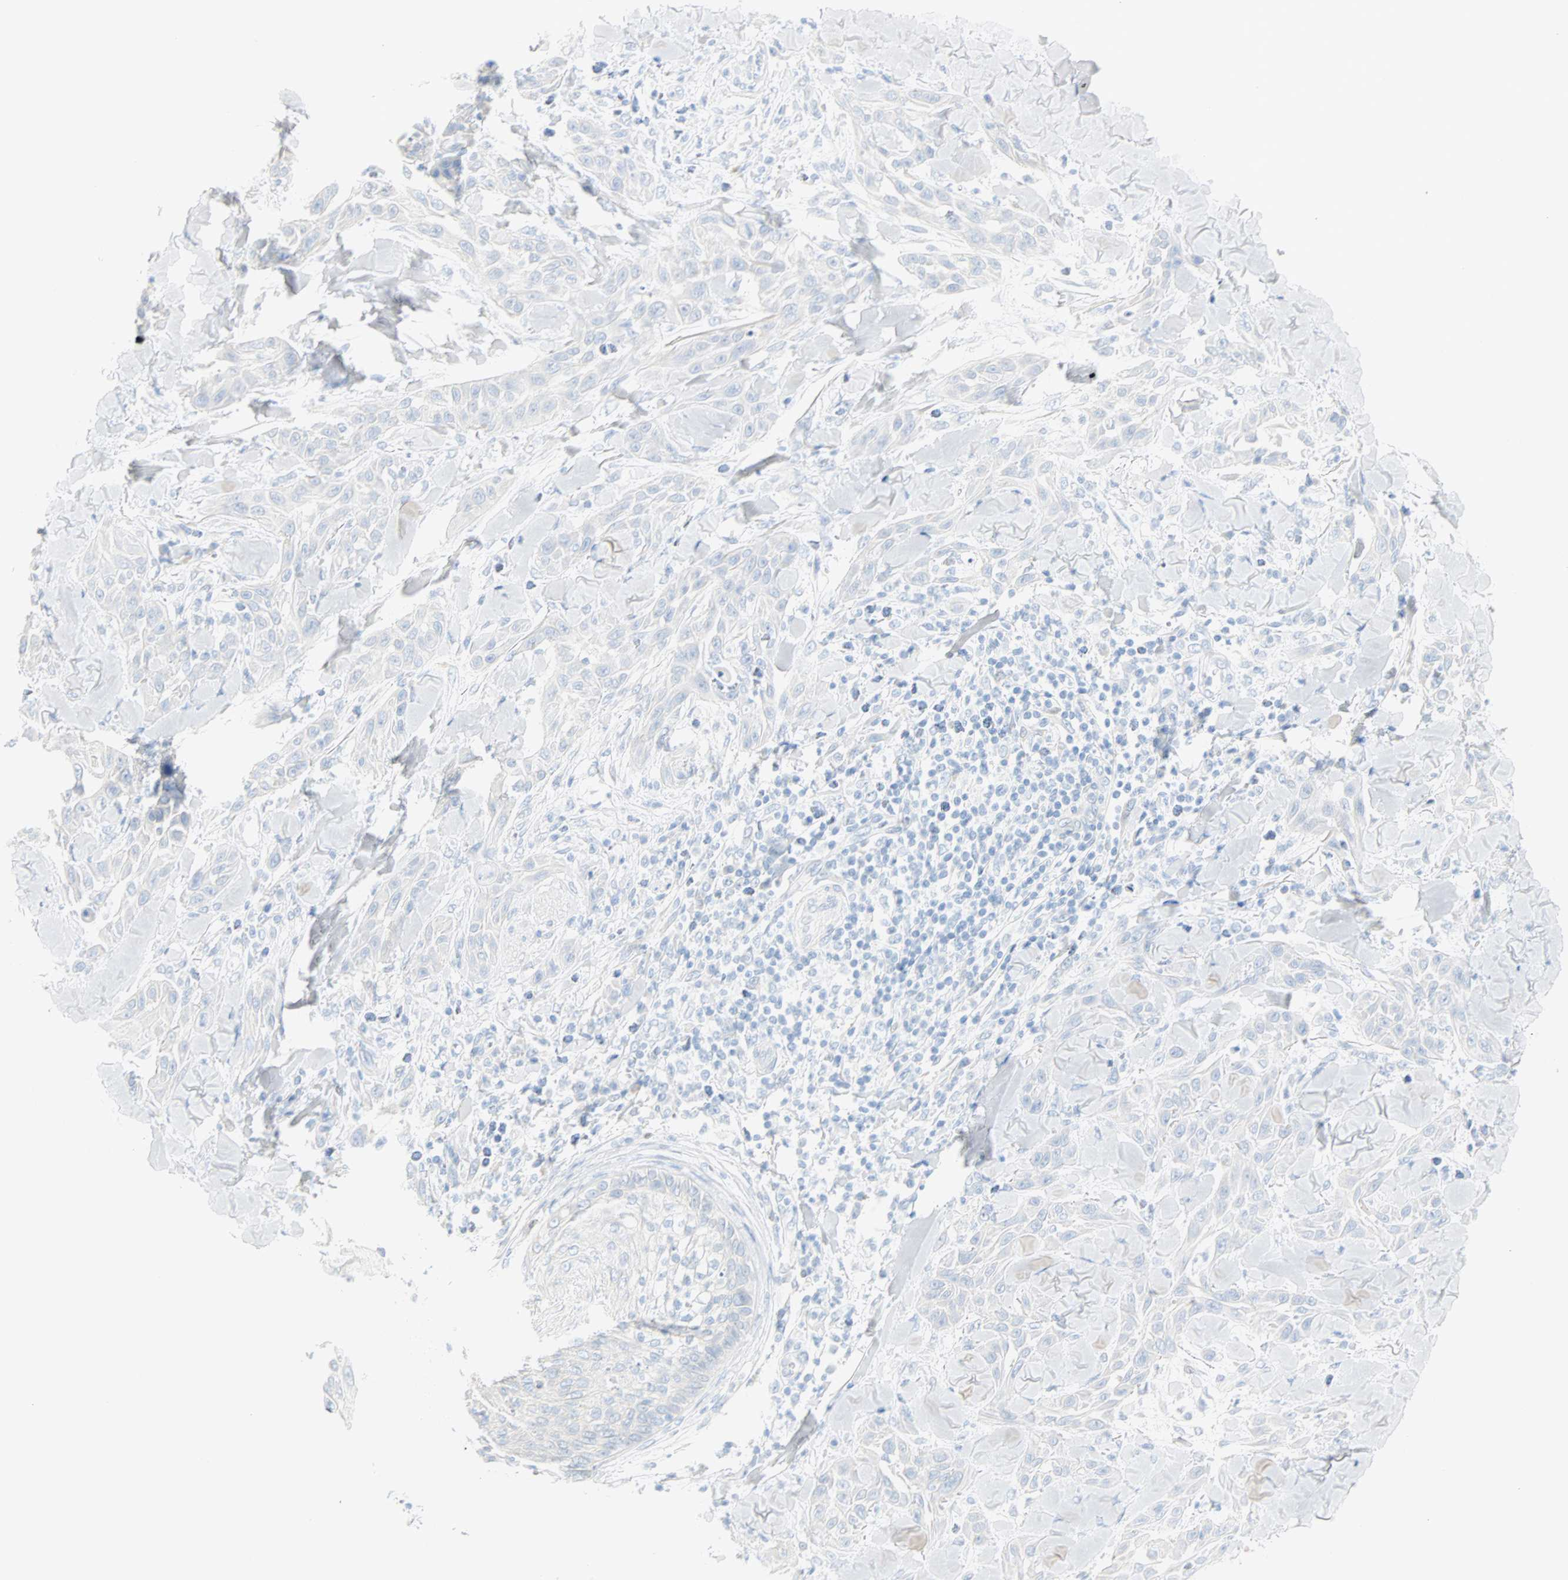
{"staining": {"intensity": "negative", "quantity": "none", "location": "none"}, "tissue": "skin cancer", "cell_type": "Tumor cells", "image_type": "cancer", "snomed": [{"axis": "morphology", "description": "Squamous cell carcinoma, NOS"}, {"axis": "topography", "description": "Skin"}], "caption": "This is an immunohistochemistry photomicrograph of squamous cell carcinoma (skin). There is no positivity in tumor cells.", "gene": "SELENBP1", "patient": {"sex": "male", "age": 24}}